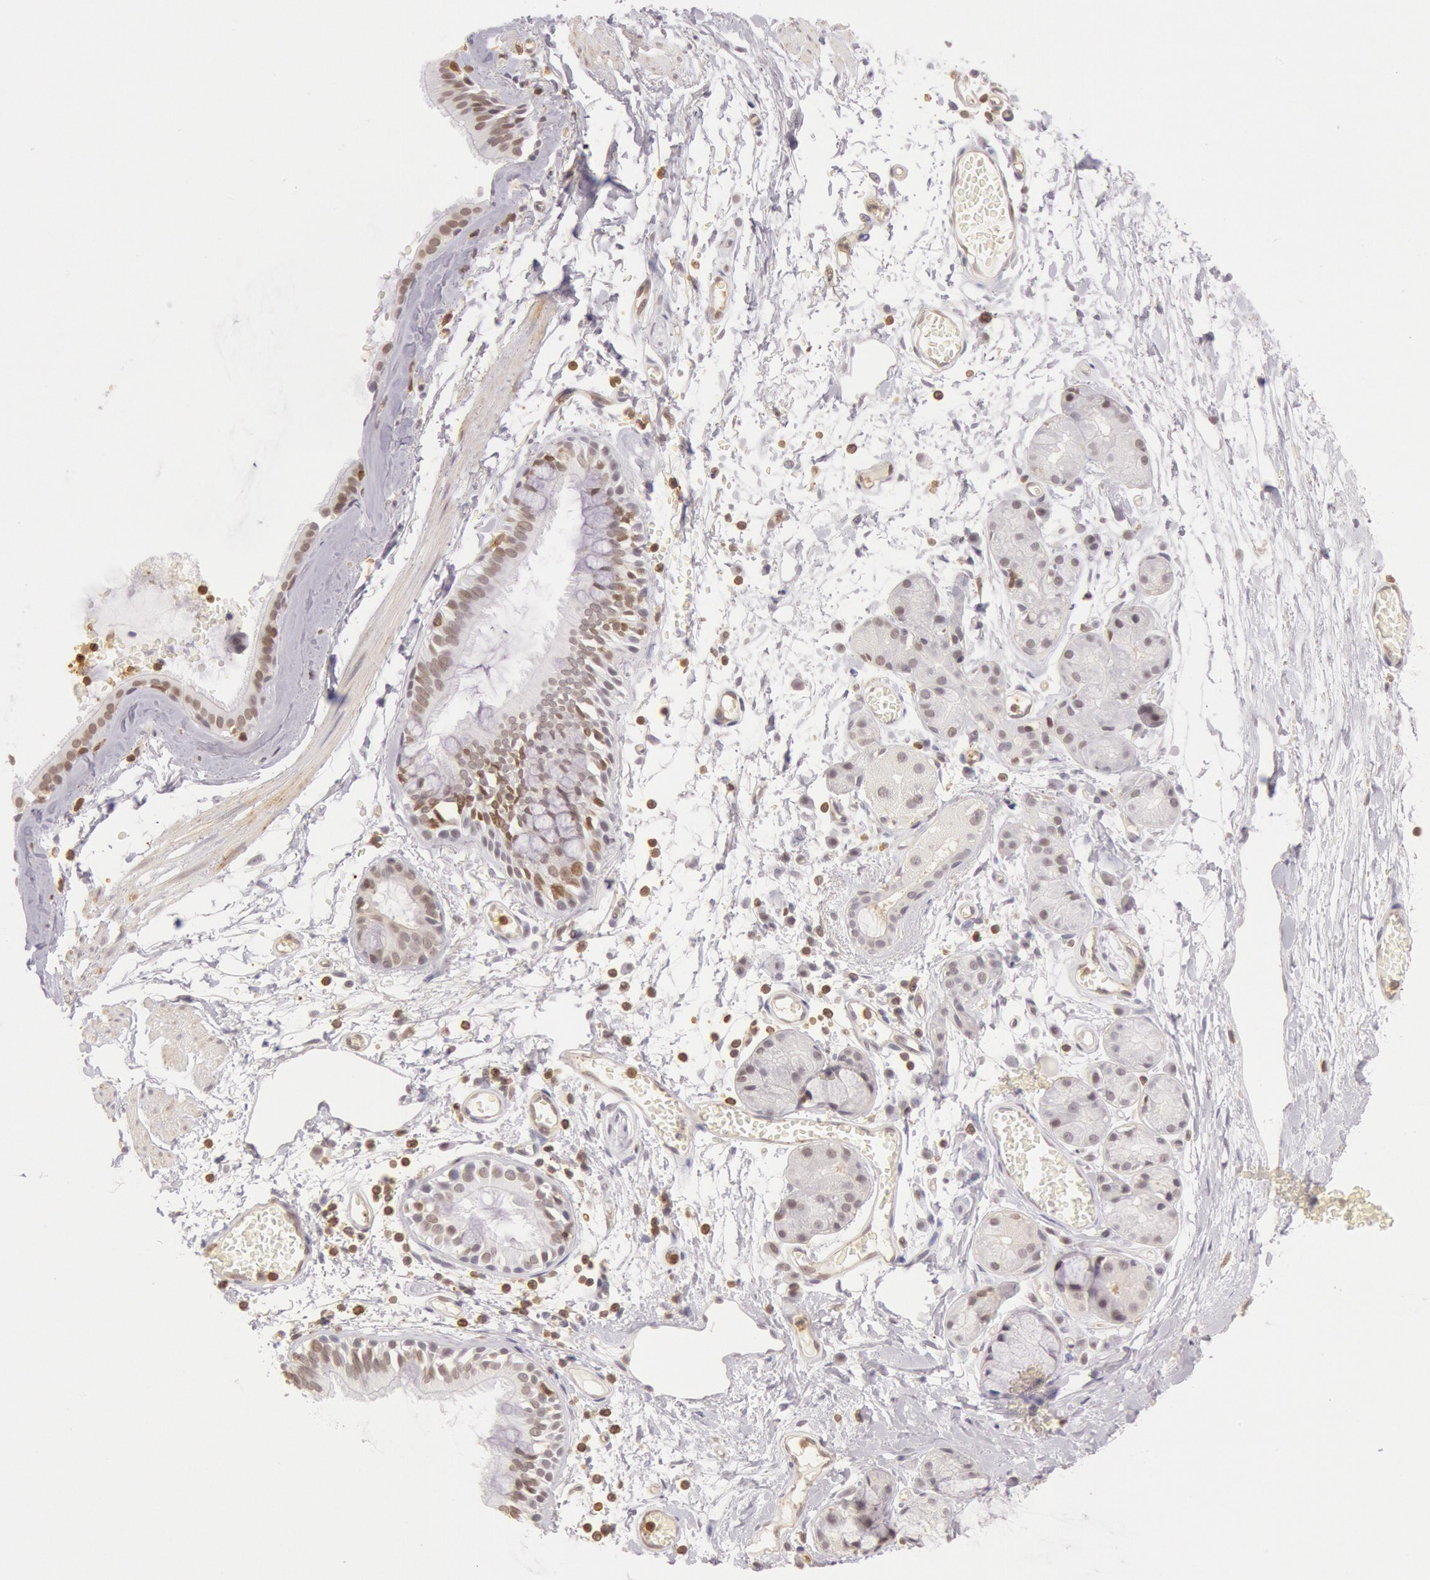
{"staining": {"intensity": "moderate", "quantity": ">75%", "location": "nuclear"}, "tissue": "bronchus", "cell_type": "Respiratory epithelial cells", "image_type": "normal", "snomed": [{"axis": "morphology", "description": "Normal tissue, NOS"}, {"axis": "topography", "description": "Bronchus"}, {"axis": "topography", "description": "Lung"}], "caption": "Immunohistochemistry (IHC) (DAB (3,3'-diaminobenzidine)) staining of unremarkable bronchus exhibits moderate nuclear protein staining in approximately >75% of respiratory epithelial cells.", "gene": "HIF1A", "patient": {"sex": "female", "age": 56}}